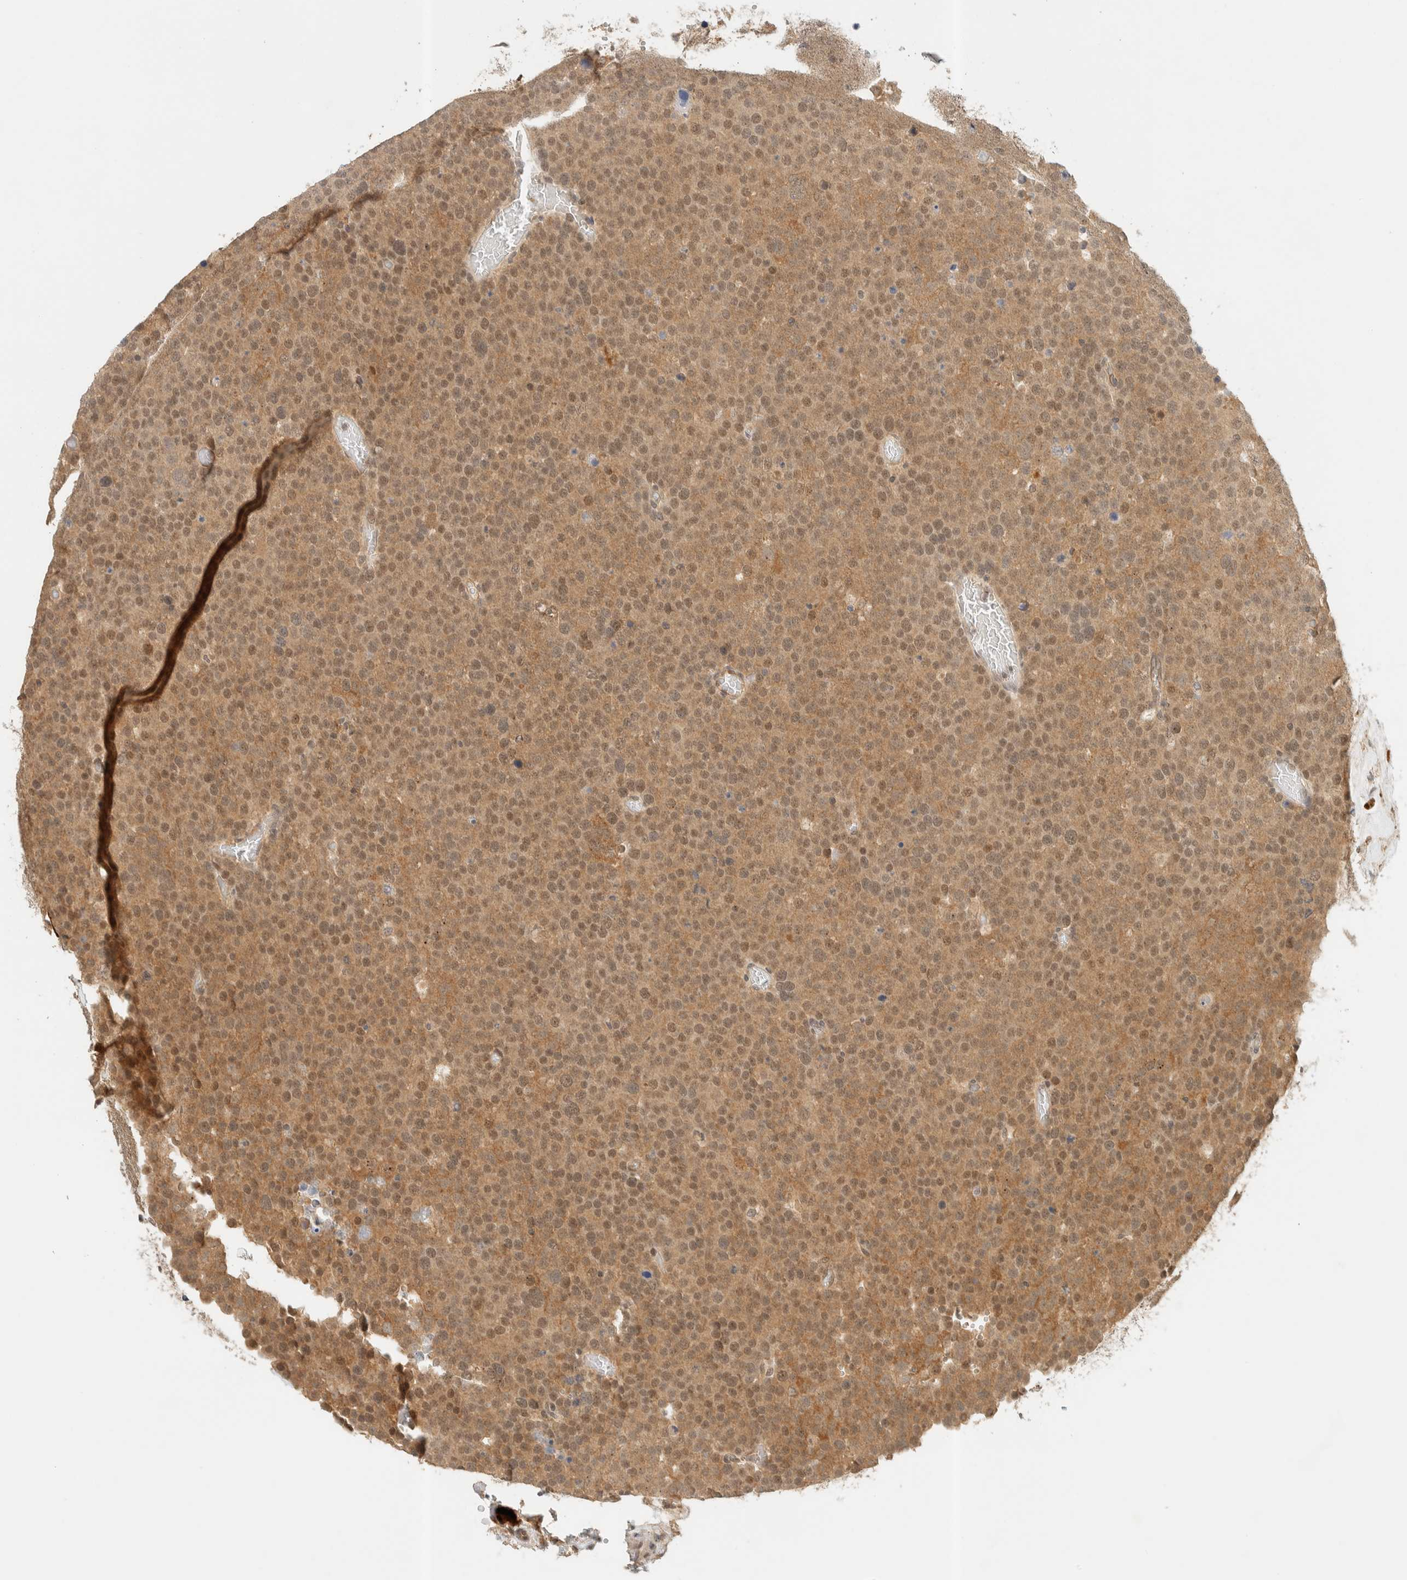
{"staining": {"intensity": "moderate", "quantity": ">75%", "location": "cytoplasmic/membranous,nuclear"}, "tissue": "testis cancer", "cell_type": "Tumor cells", "image_type": "cancer", "snomed": [{"axis": "morphology", "description": "Seminoma, NOS"}, {"axis": "topography", "description": "Testis"}], "caption": "Protein staining of testis cancer tissue demonstrates moderate cytoplasmic/membranous and nuclear positivity in about >75% of tumor cells. The protein is shown in brown color, while the nuclei are stained blue.", "gene": "KIFAP3", "patient": {"sex": "male", "age": 71}}